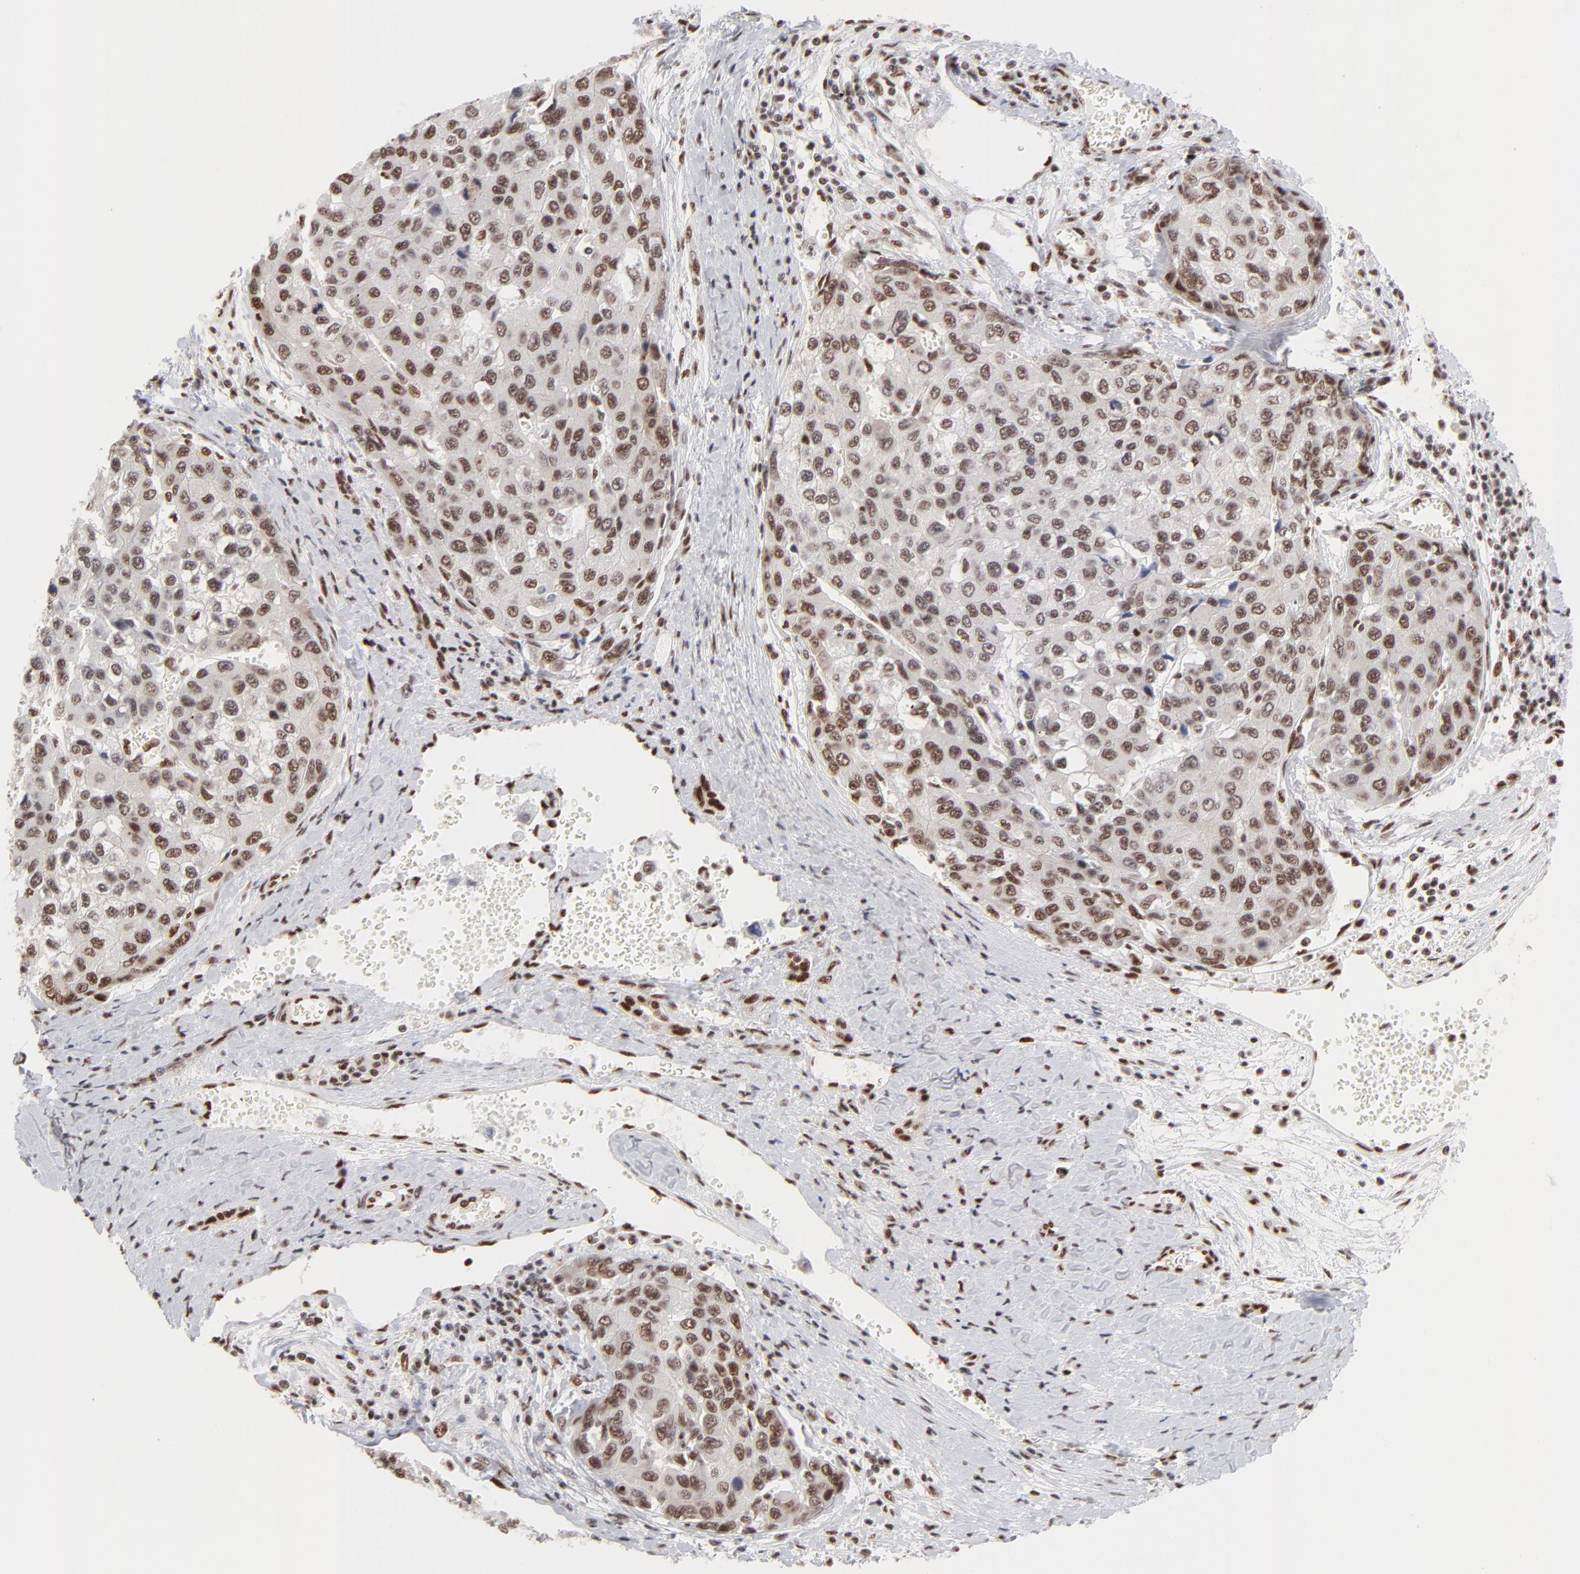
{"staining": {"intensity": "moderate", "quantity": ">75%", "location": "nuclear"}, "tissue": "liver cancer", "cell_type": "Tumor cells", "image_type": "cancer", "snomed": [{"axis": "morphology", "description": "Carcinoma, Hepatocellular, NOS"}, {"axis": "topography", "description": "Liver"}], "caption": "The micrograph shows immunohistochemical staining of liver cancer (hepatocellular carcinoma). There is moderate nuclear staining is identified in about >75% of tumor cells.", "gene": "TARDBP", "patient": {"sex": "female", "age": 66}}